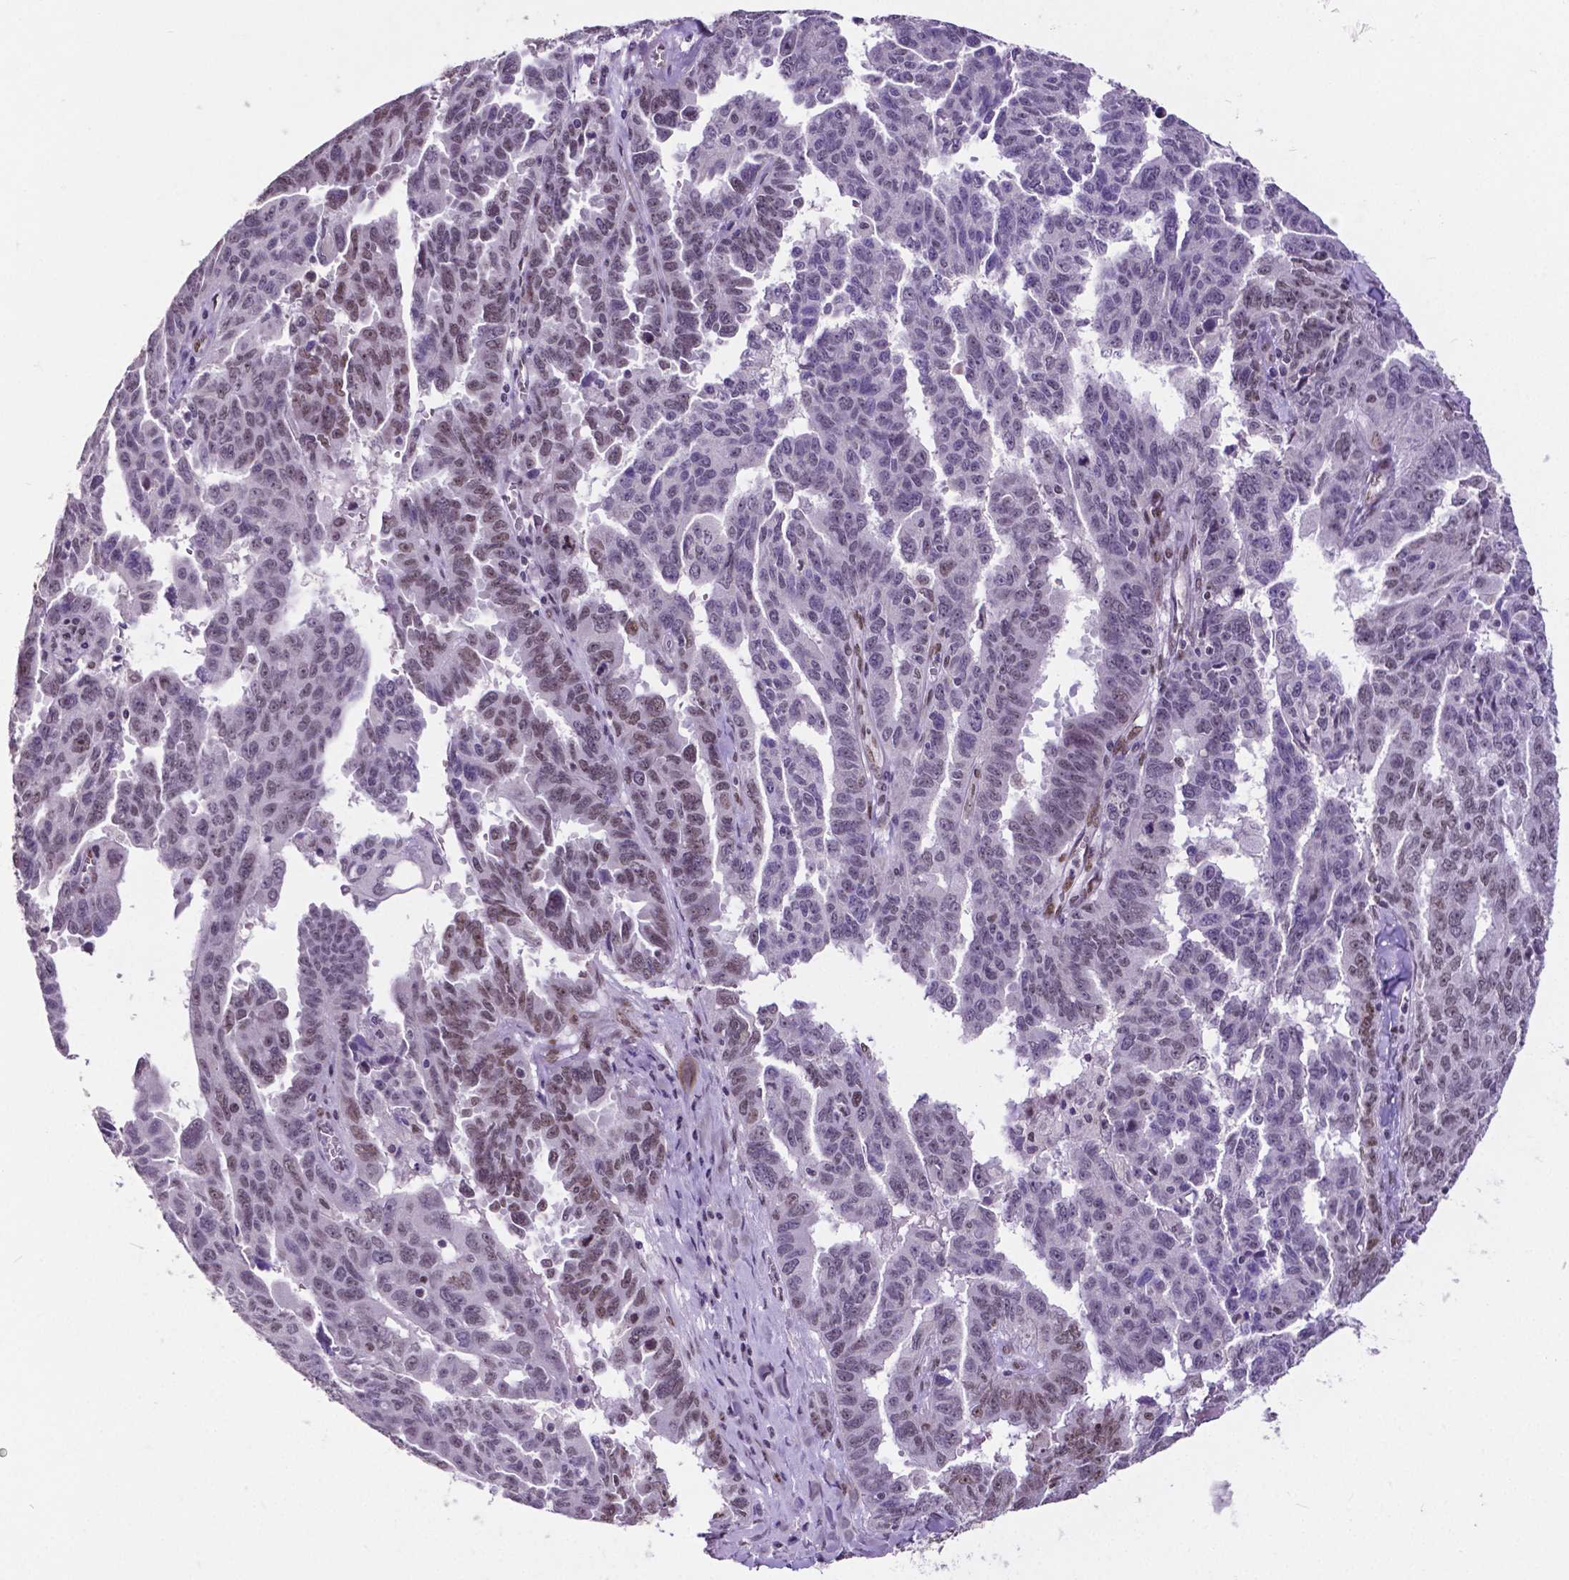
{"staining": {"intensity": "weak", "quantity": "25%-75%", "location": "nuclear"}, "tissue": "ovarian cancer", "cell_type": "Tumor cells", "image_type": "cancer", "snomed": [{"axis": "morphology", "description": "Adenocarcinoma, NOS"}, {"axis": "morphology", "description": "Carcinoma, endometroid"}, {"axis": "topography", "description": "Ovary"}], "caption": "DAB (3,3'-diaminobenzidine) immunohistochemical staining of ovarian cancer demonstrates weak nuclear protein positivity in approximately 25%-75% of tumor cells.", "gene": "ATRX", "patient": {"sex": "female", "age": 72}}